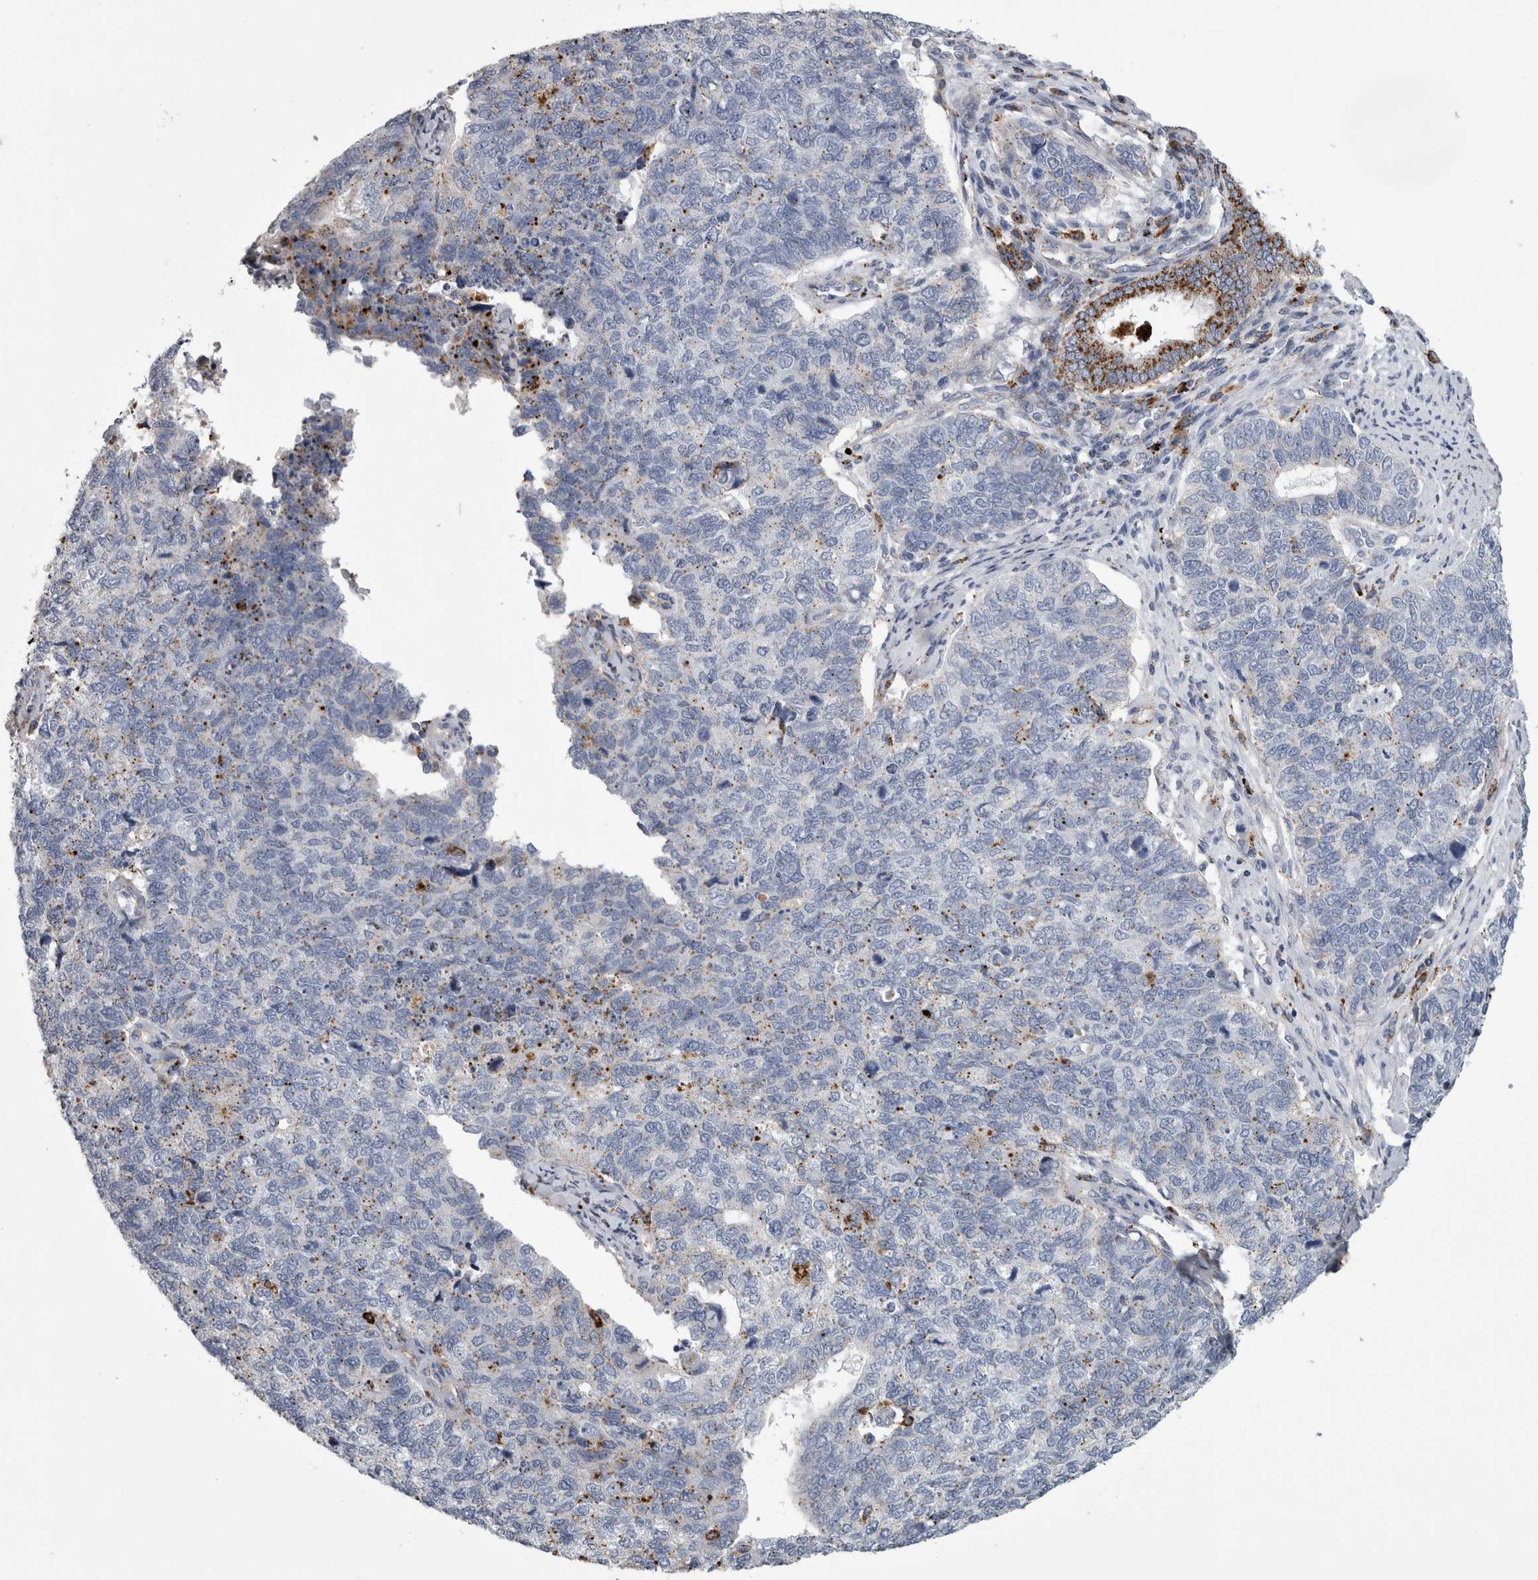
{"staining": {"intensity": "weak", "quantity": "<25%", "location": "cytoplasmic/membranous"}, "tissue": "cervical cancer", "cell_type": "Tumor cells", "image_type": "cancer", "snomed": [{"axis": "morphology", "description": "Squamous cell carcinoma, NOS"}, {"axis": "topography", "description": "Cervix"}], "caption": "DAB (3,3'-diaminobenzidine) immunohistochemical staining of cervical squamous cell carcinoma exhibits no significant positivity in tumor cells.", "gene": "DPP7", "patient": {"sex": "female", "age": 63}}